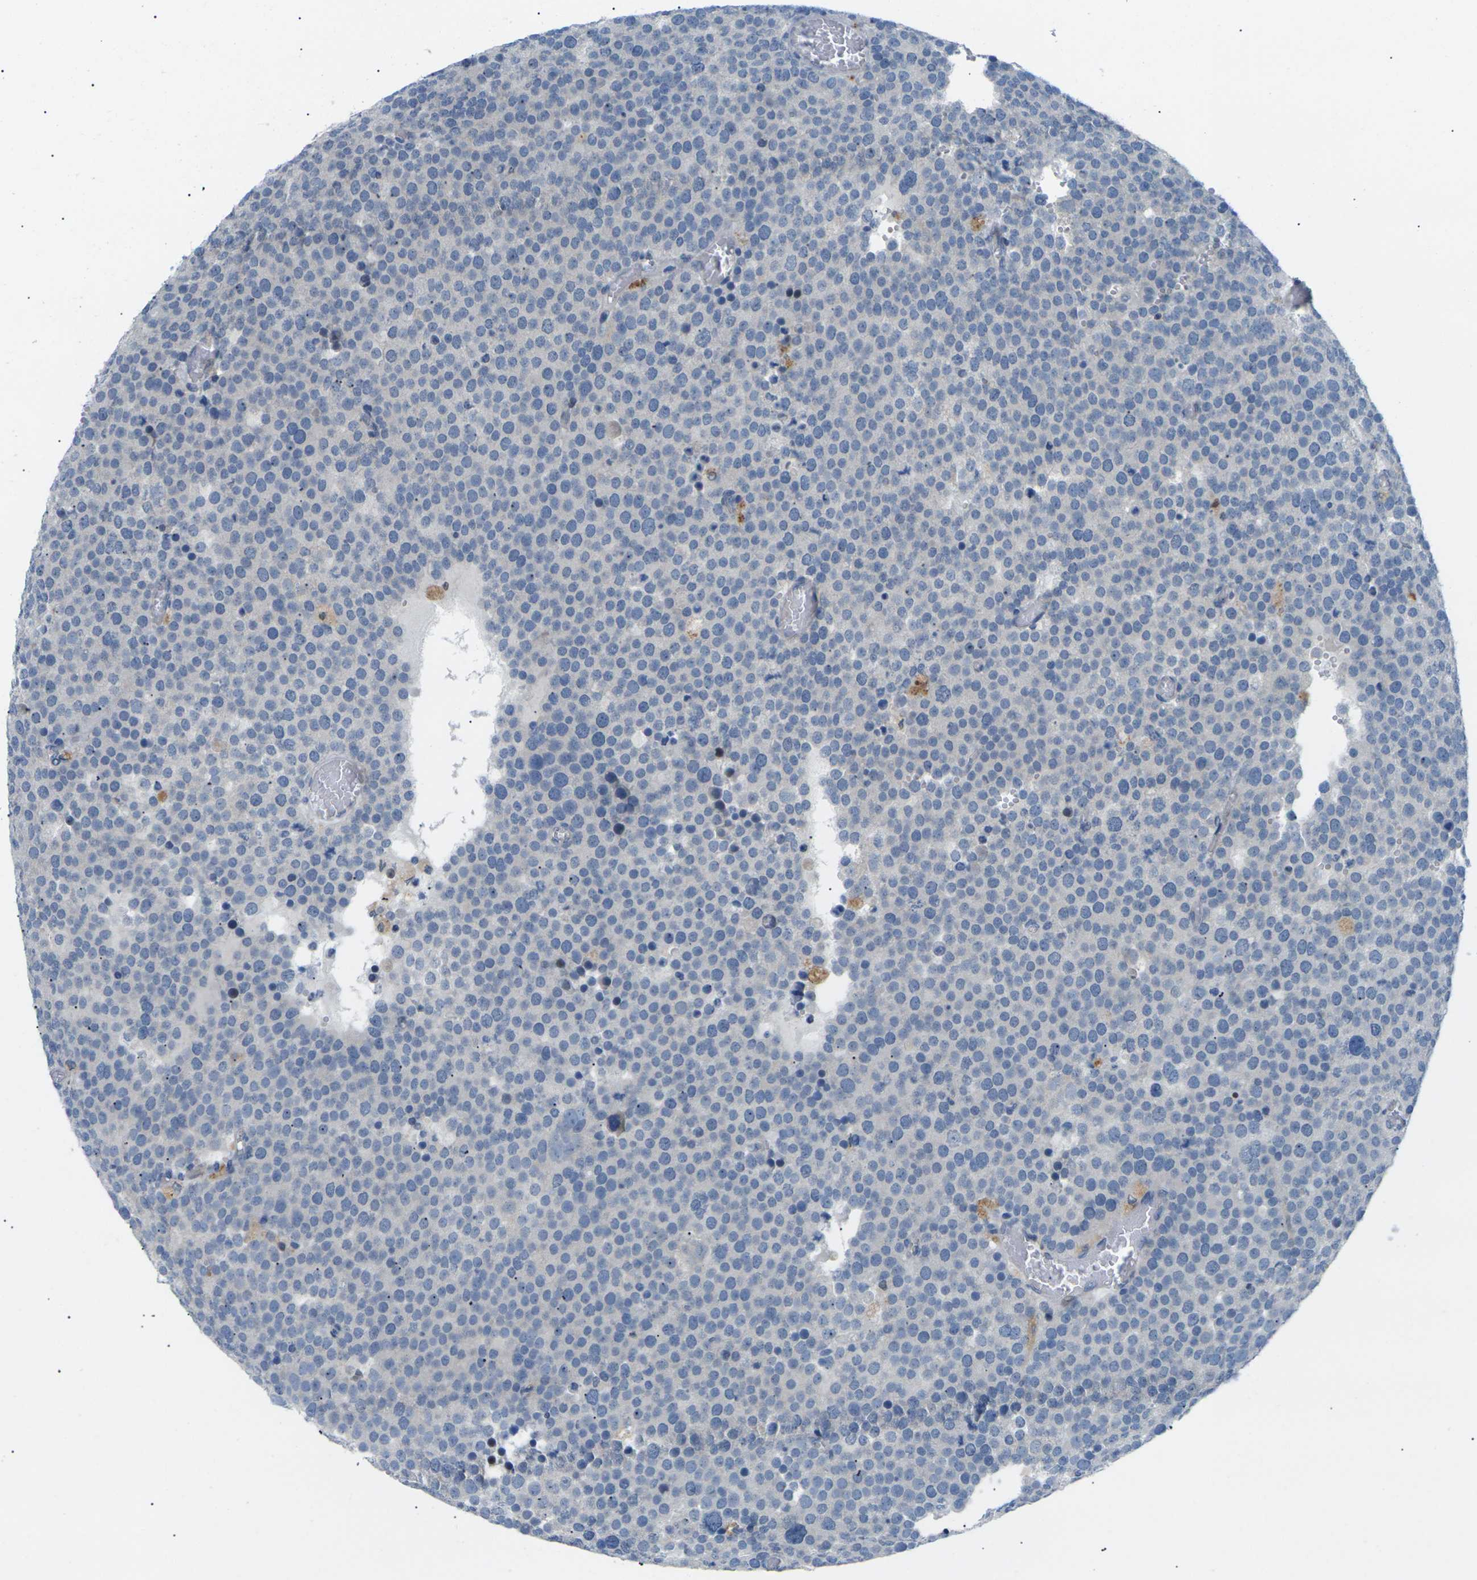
{"staining": {"intensity": "negative", "quantity": "none", "location": "none"}, "tissue": "testis cancer", "cell_type": "Tumor cells", "image_type": "cancer", "snomed": [{"axis": "morphology", "description": "Normal tissue, NOS"}, {"axis": "morphology", "description": "Seminoma, NOS"}, {"axis": "topography", "description": "Testis"}], "caption": "A high-resolution photomicrograph shows IHC staining of testis seminoma, which shows no significant positivity in tumor cells.", "gene": "RPS6KA3", "patient": {"sex": "male", "age": 71}}